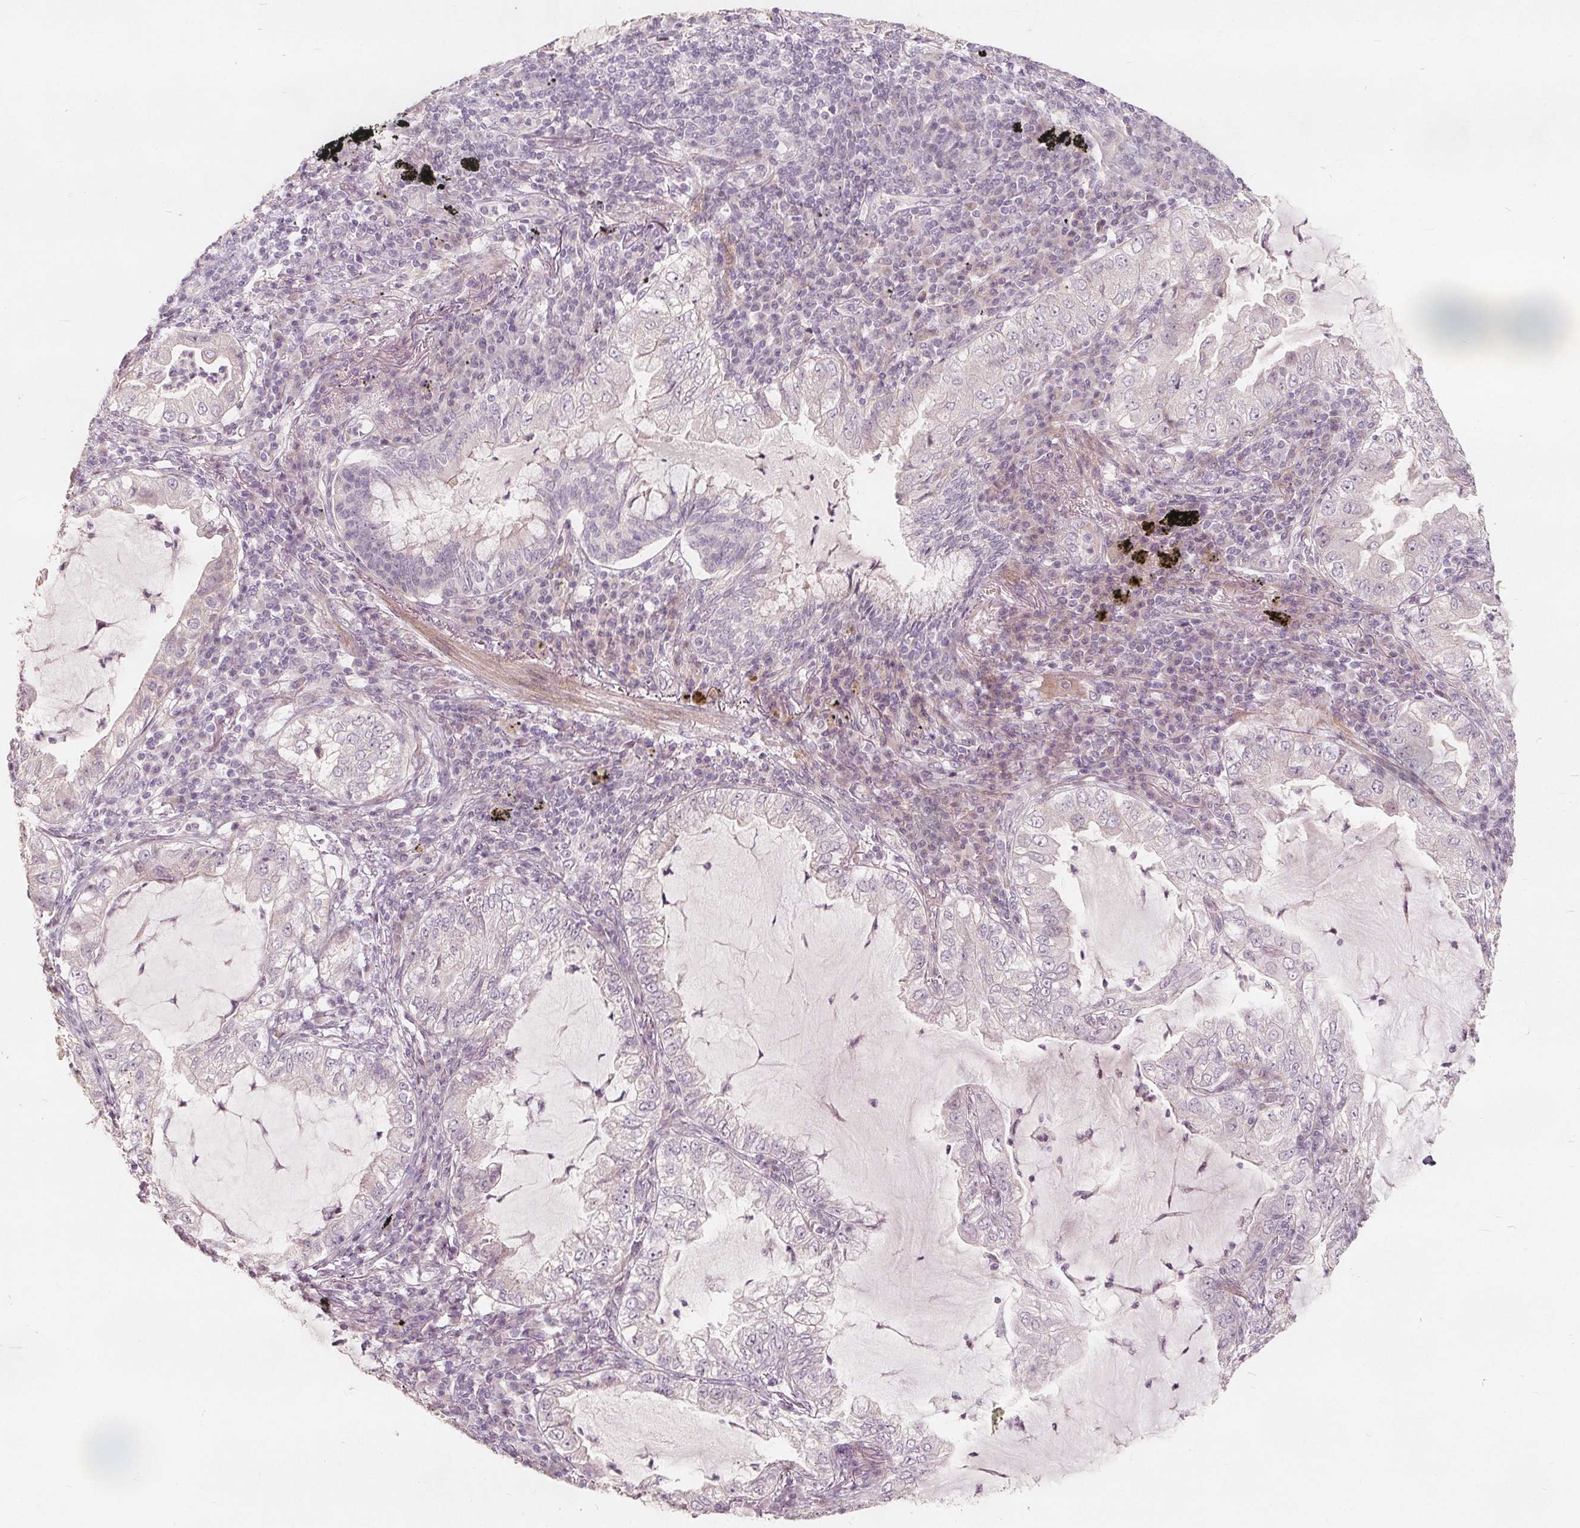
{"staining": {"intensity": "negative", "quantity": "none", "location": "none"}, "tissue": "lung cancer", "cell_type": "Tumor cells", "image_type": "cancer", "snomed": [{"axis": "morphology", "description": "Adenocarcinoma, NOS"}, {"axis": "topography", "description": "Lung"}], "caption": "The photomicrograph demonstrates no significant staining in tumor cells of adenocarcinoma (lung).", "gene": "PTPRT", "patient": {"sex": "female", "age": 73}}